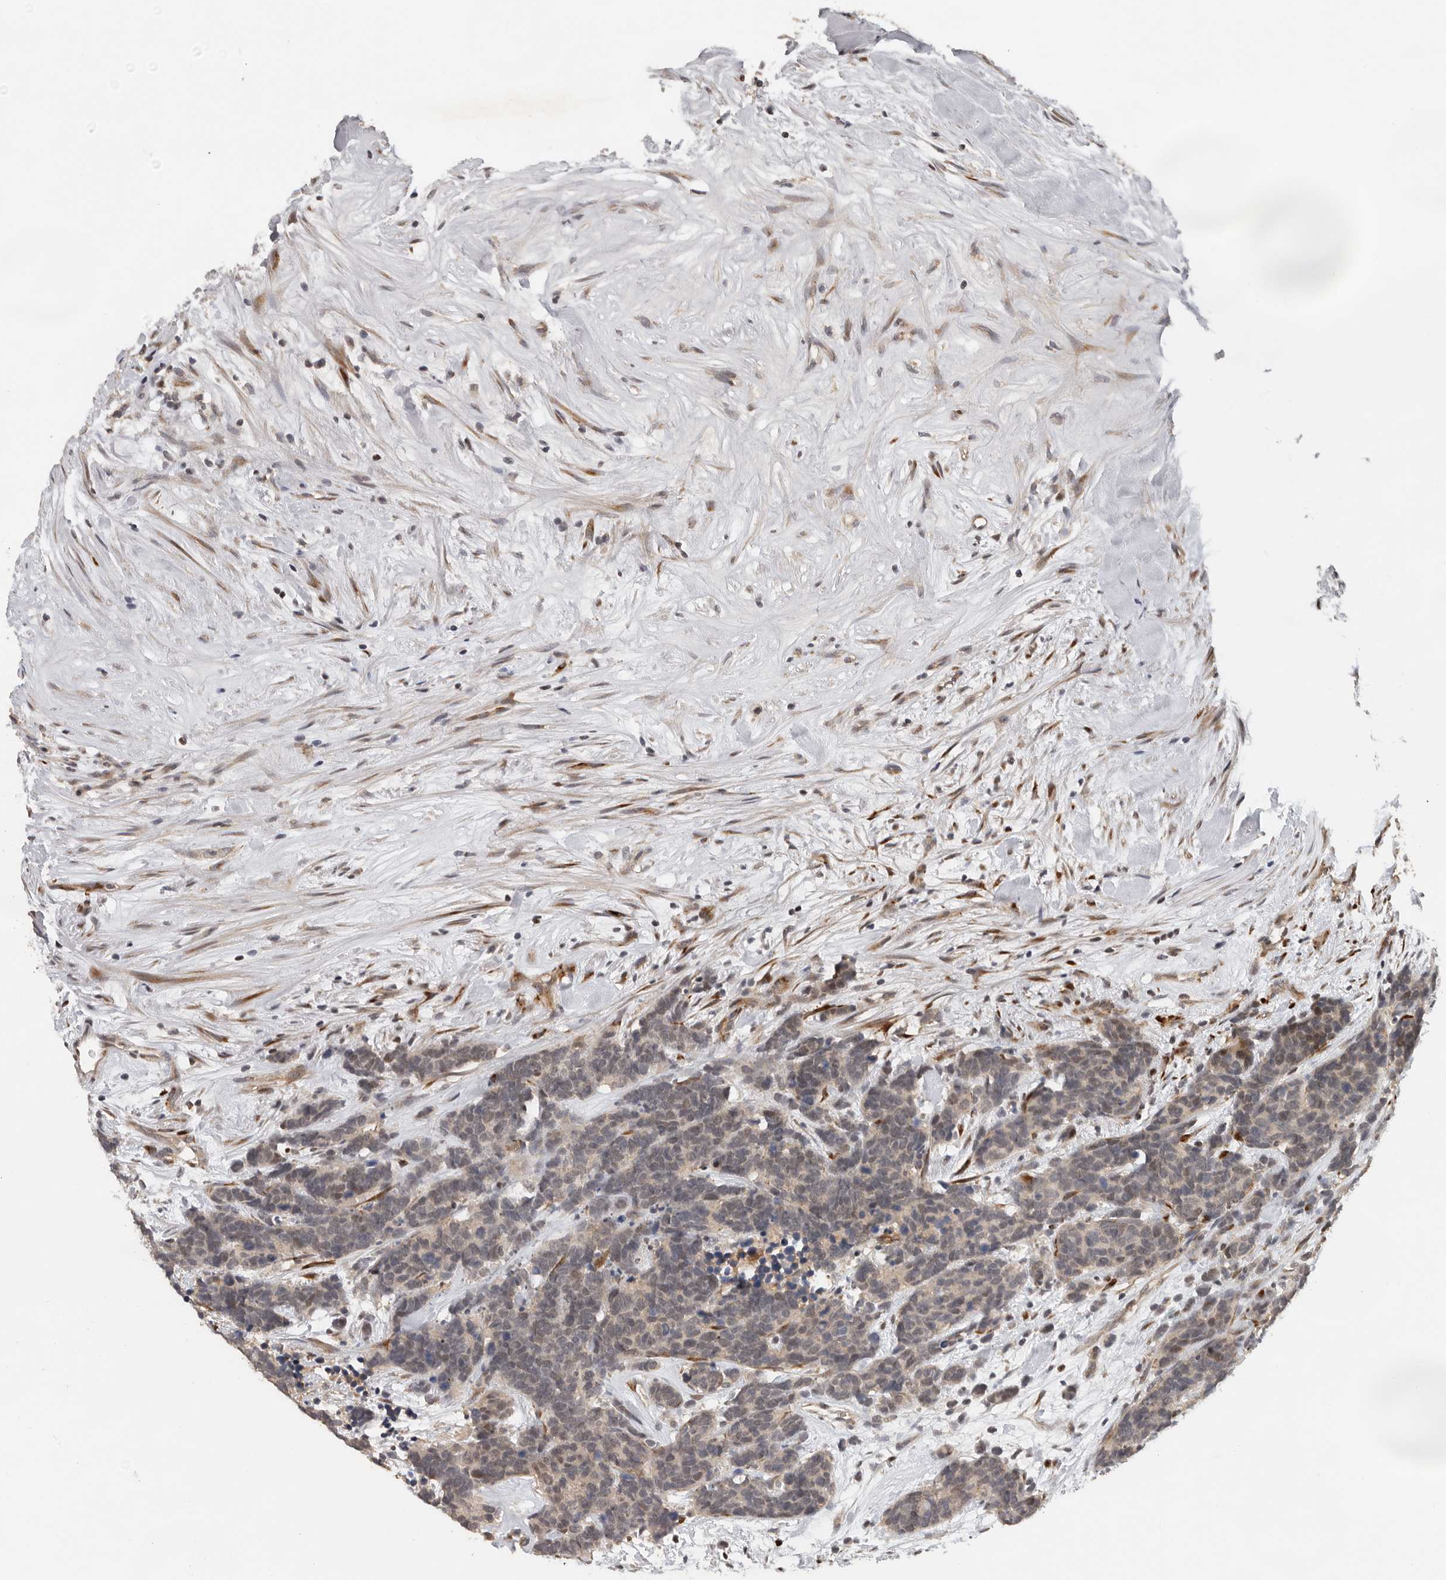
{"staining": {"intensity": "weak", "quantity": "25%-75%", "location": "nuclear"}, "tissue": "carcinoid", "cell_type": "Tumor cells", "image_type": "cancer", "snomed": [{"axis": "morphology", "description": "Carcinoma, NOS"}, {"axis": "morphology", "description": "Carcinoid, malignant, NOS"}, {"axis": "topography", "description": "Urinary bladder"}], "caption": "Protein staining shows weak nuclear positivity in approximately 25%-75% of tumor cells in carcinoid (malignant).", "gene": "HENMT1", "patient": {"sex": "male", "age": 57}}